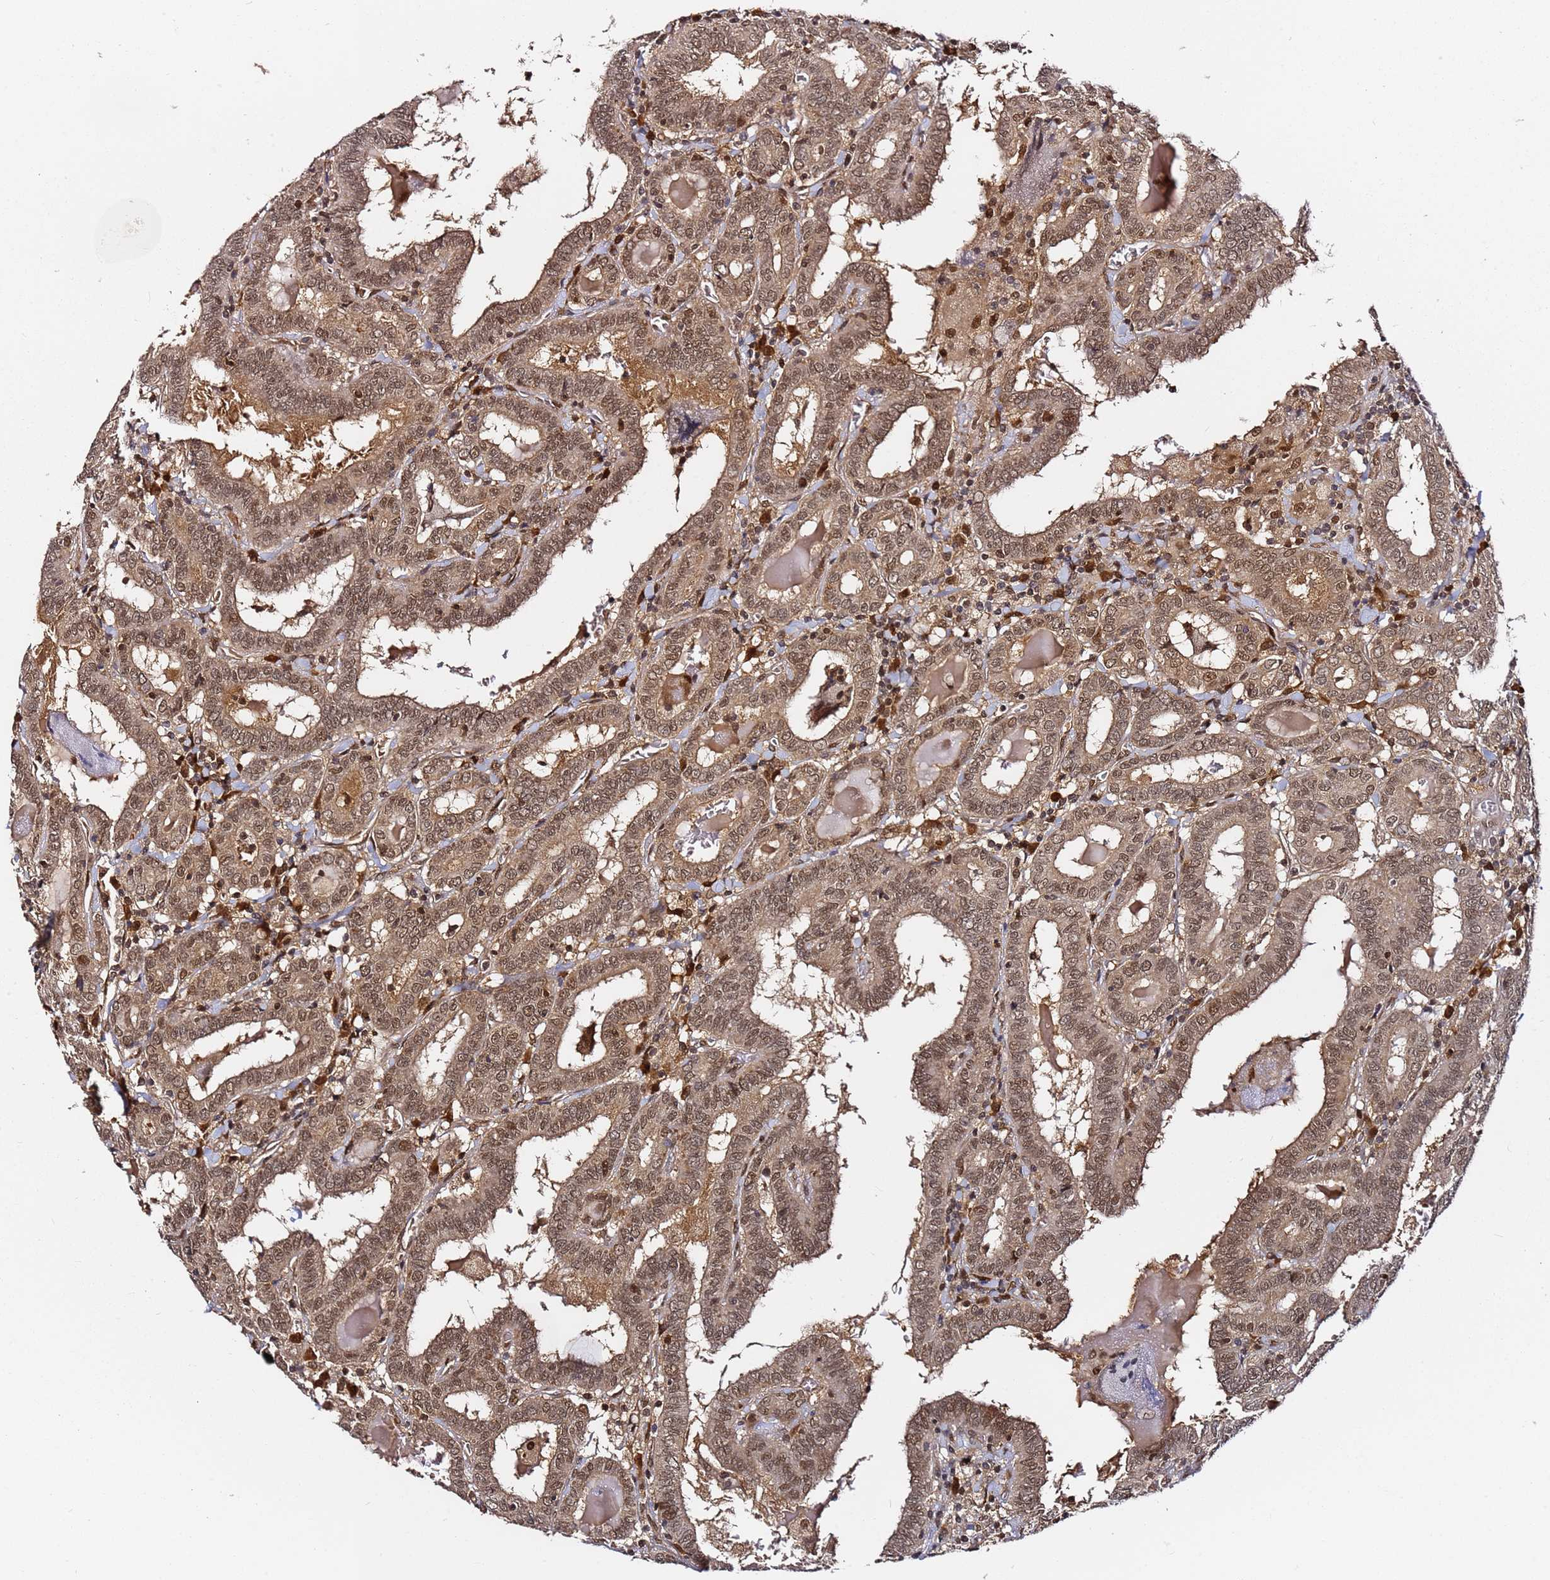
{"staining": {"intensity": "moderate", "quantity": ">75%", "location": "nuclear"}, "tissue": "thyroid cancer", "cell_type": "Tumor cells", "image_type": "cancer", "snomed": [{"axis": "morphology", "description": "Papillary adenocarcinoma, NOS"}, {"axis": "topography", "description": "Thyroid gland"}], "caption": "Thyroid cancer (papillary adenocarcinoma) tissue demonstrates moderate nuclear expression in about >75% of tumor cells", "gene": "RGS18", "patient": {"sex": "female", "age": 72}}